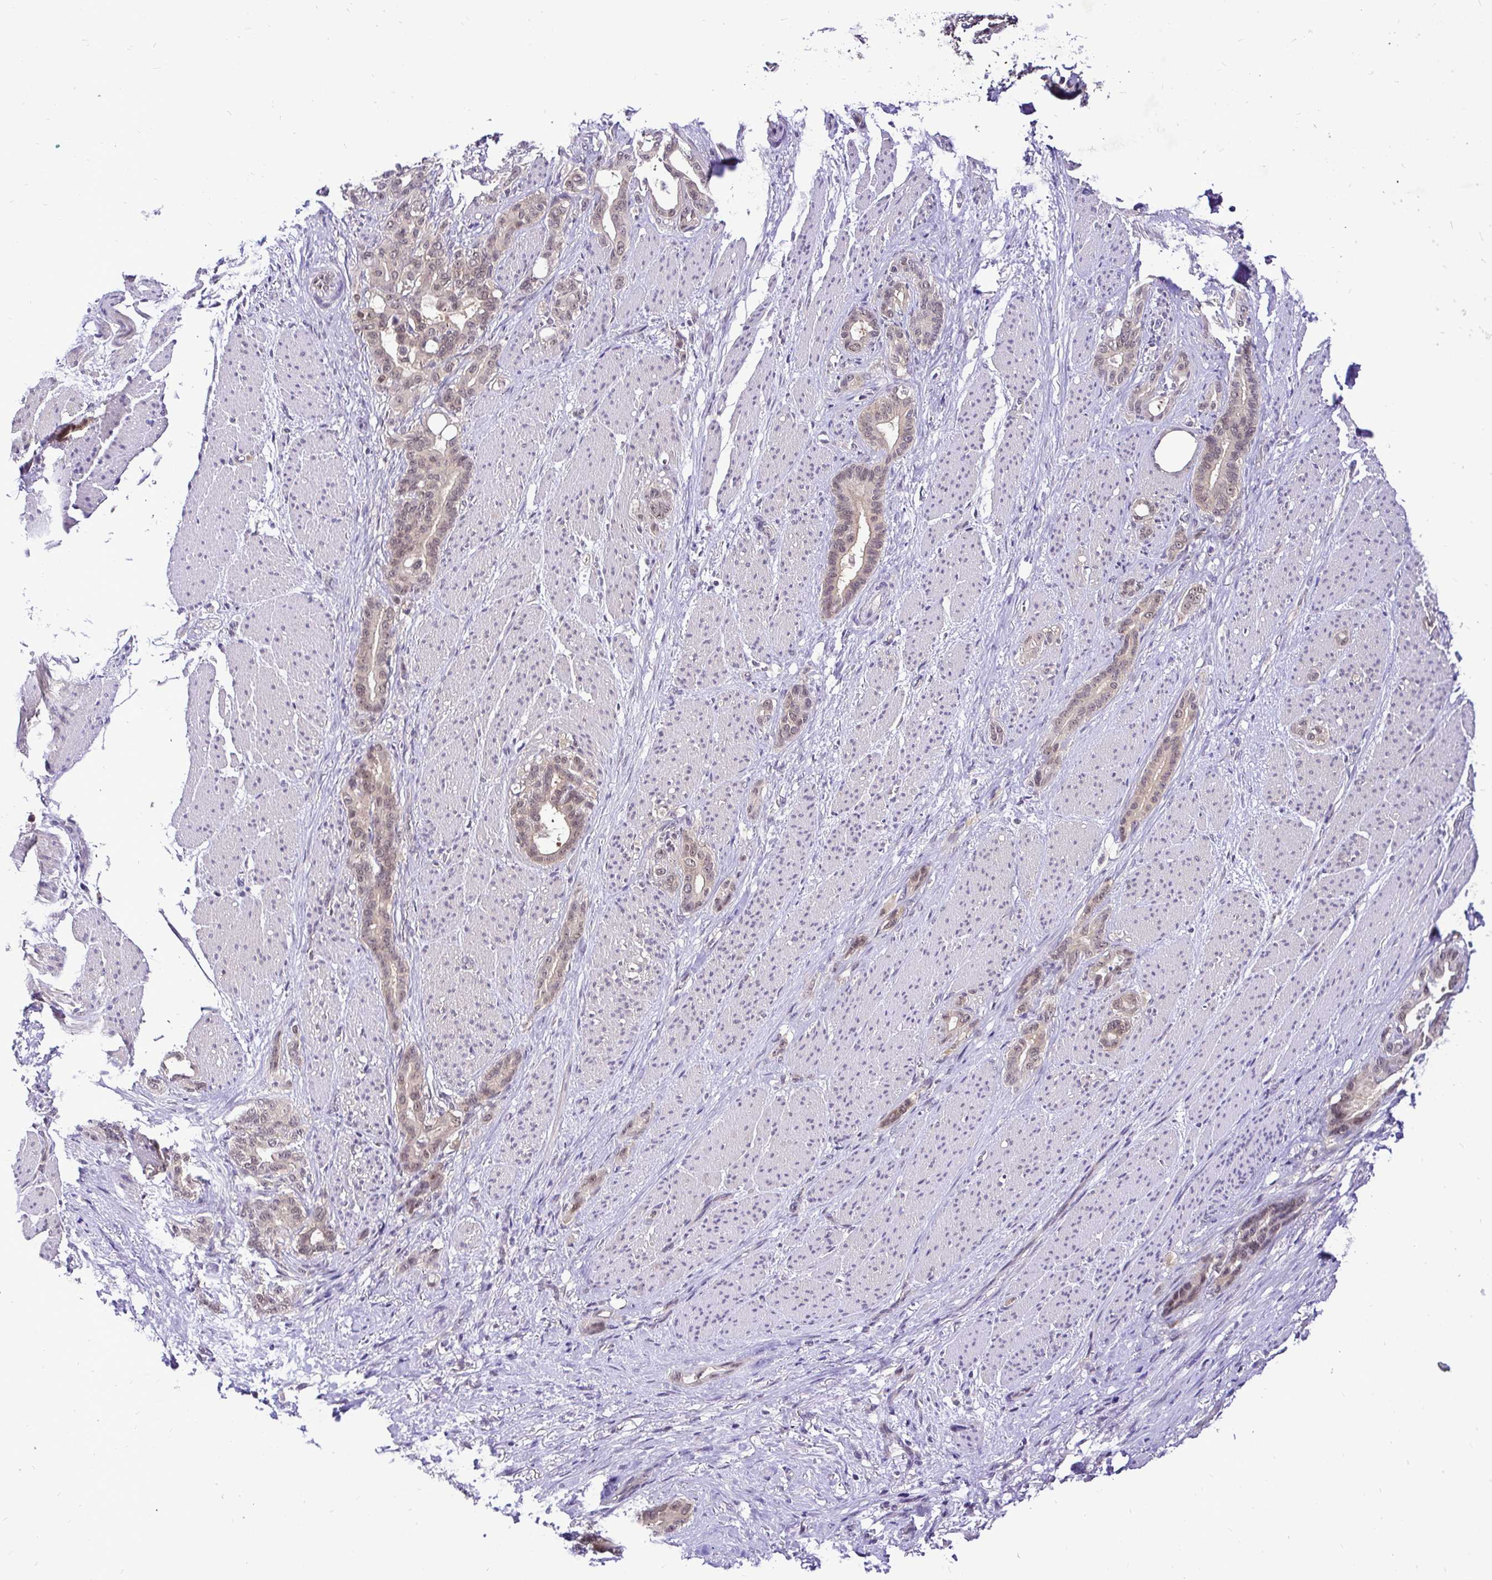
{"staining": {"intensity": "weak", "quantity": ">75%", "location": "cytoplasmic/membranous,nuclear"}, "tissue": "stomach cancer", "cell_type": "Tumor cells", "image_type": "cancer", "snomed": [{"axis": "morphology", "description": "Normal tissue, NOS"}, {"axis": "morphology", "description": "Adenocarcinoma, NOS"}, {"axis": "topography", "description": "Esophagus"}, {"axis": "topography", "description": "Stomach, upper"}], "caption": "Immunohistochemistry (IHC) of human adenocarcinoma (stomach) displays low levels of weak cytoplasmic/membranous and nuclear expression in approximately >75% of tumor cells.", "gene": "UBE2M", "patient": {"sex": "male", "age": 62}}